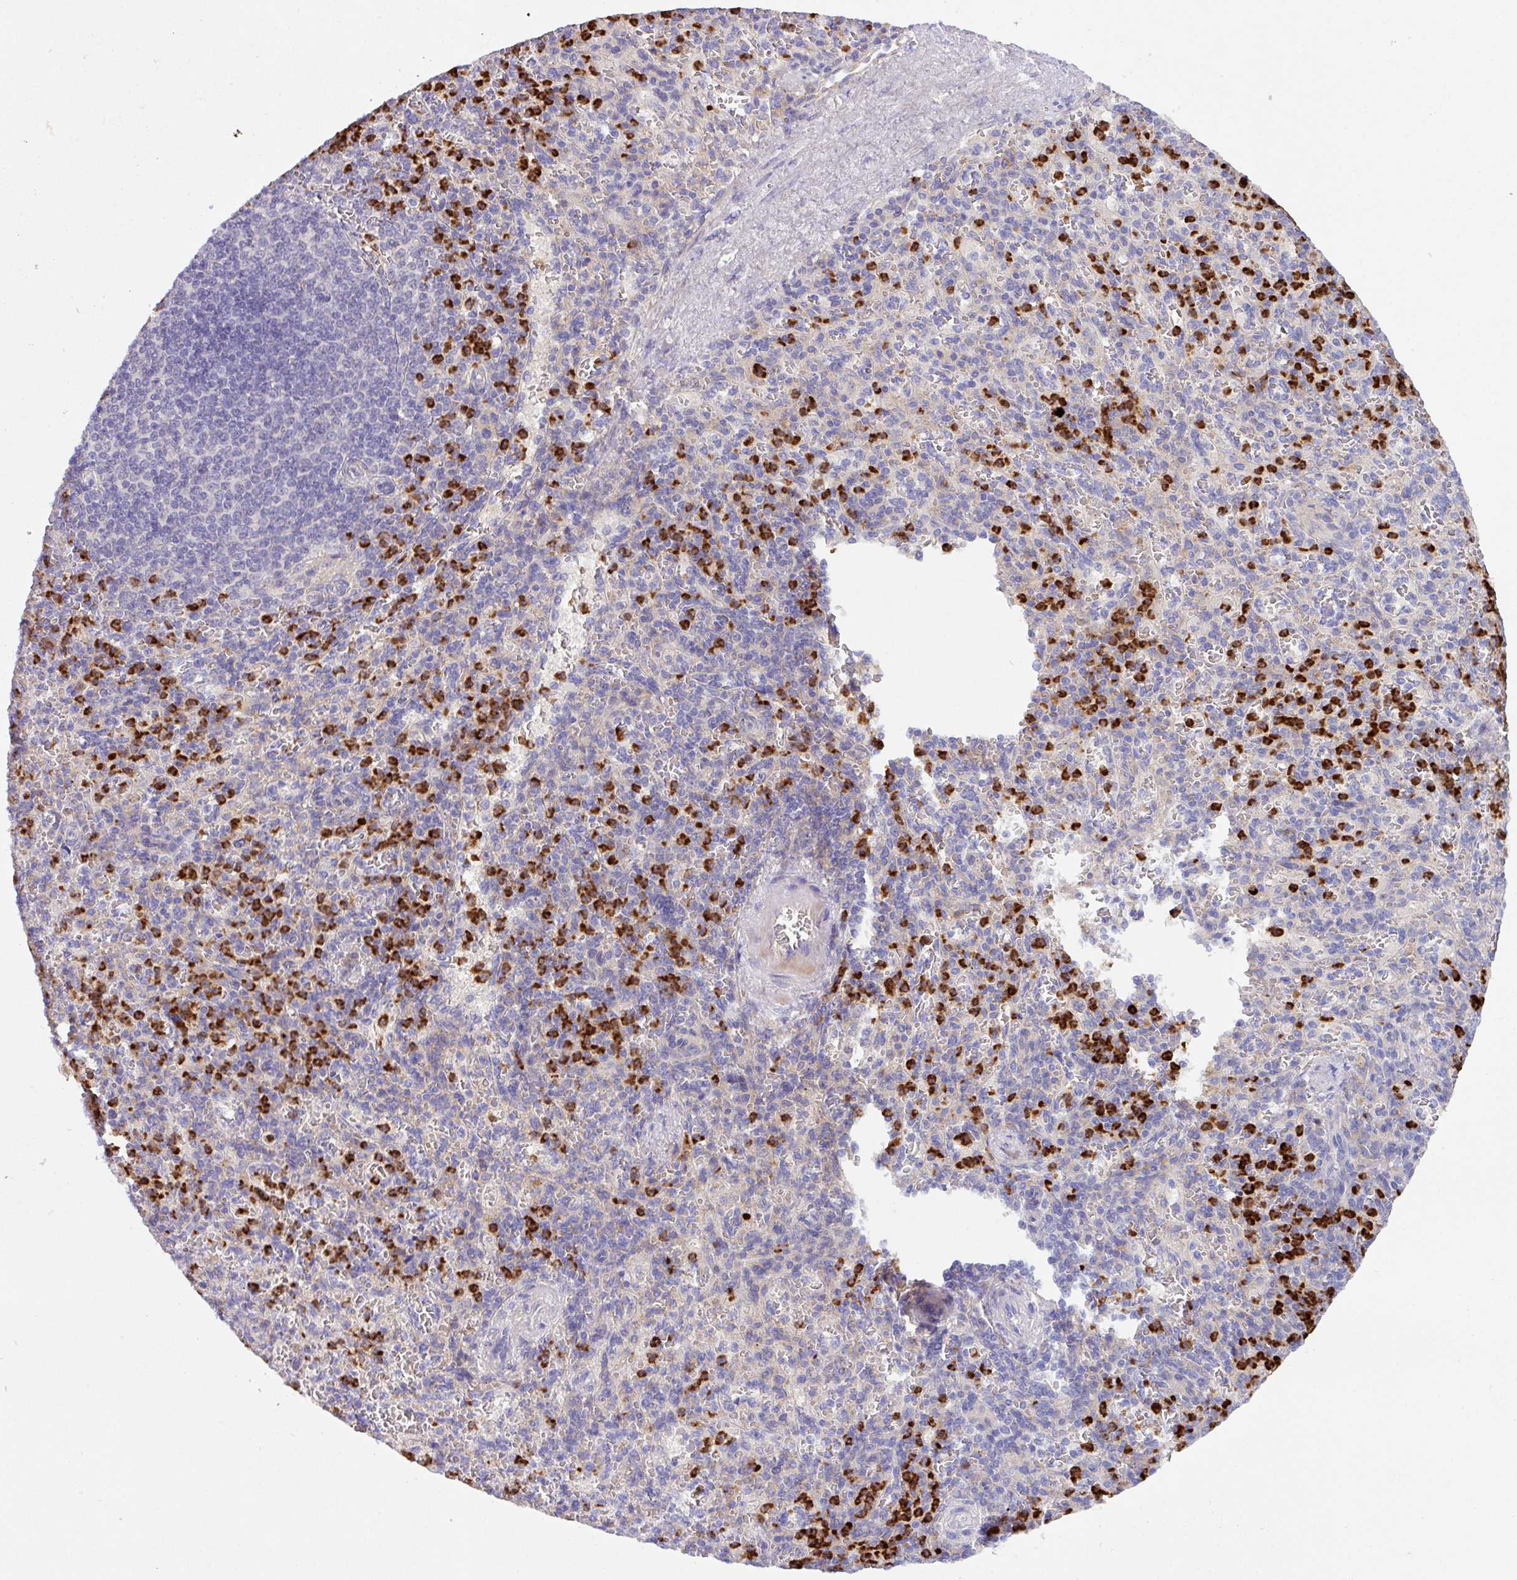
{"staining": {"intensity": "strong", "quantity": "25%-75%", "location": "cytoplasmic/membranous"}, "tissue": "spleen", "cell_type": "Cells in red pulp", "image_type": "normal", "snomed": [{"axis": "morphology", "description": "Normal tissue, NOS"}, {"axis": "topography", "description": "Spleen"}], "caption": "Strong cytoplasmic/membranous staining is identified in about 25%-75% of cells in red pulp in unremarkable spleen.", "gene": "CRISP3", "patient": {"sex": "female", "age": 74}}